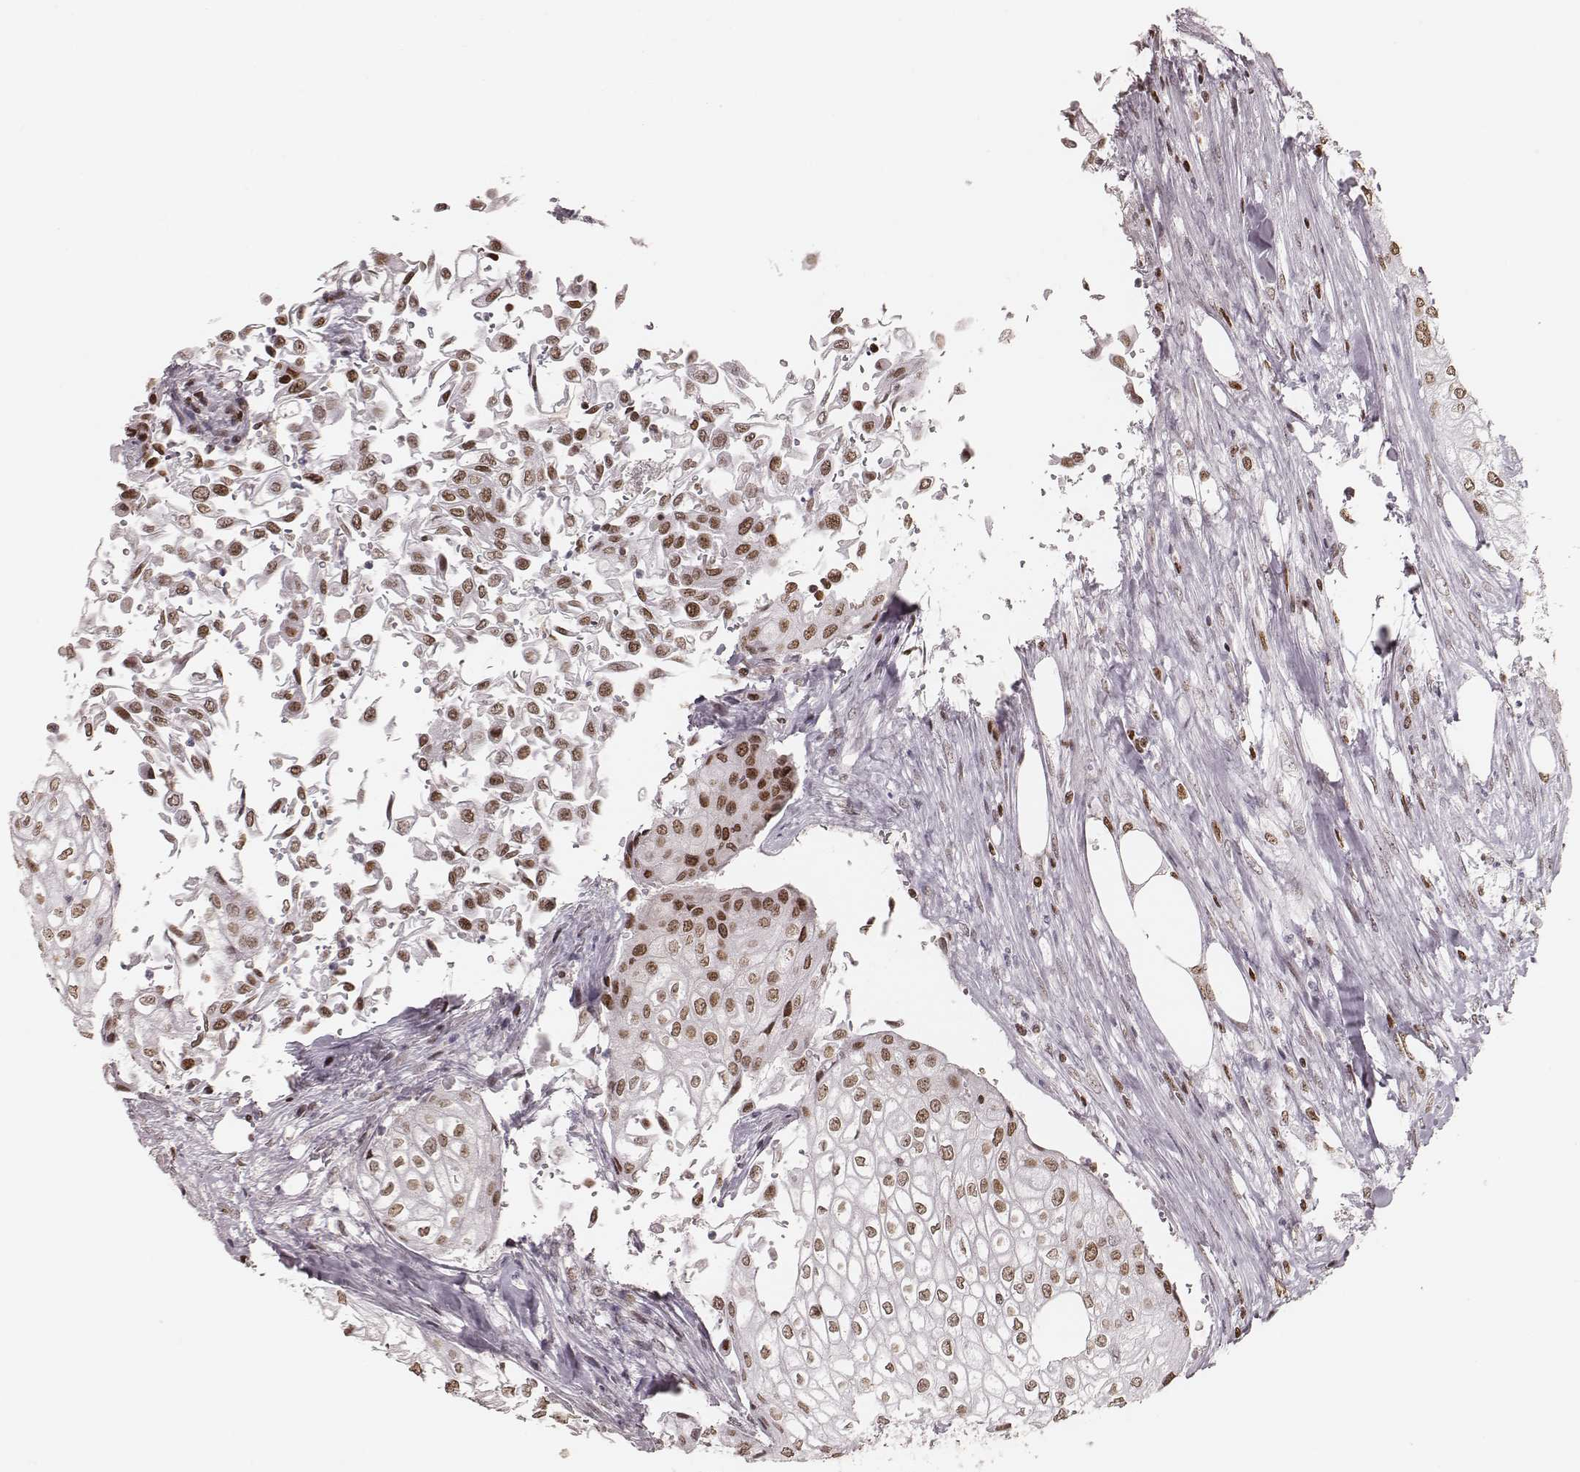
{"staining": {"intensity": "moderate", "quantity": ">75%", "location": "nuclear"}, "tissue": "urothelial cancer", "cell_type": "Tumor cells", "image_type": "cancer", "snomed": [{"axis": "morphology", "description": "Urothelial carcinoma, High grade"}, {"axis": "topography", "description": "Urinary bladder"}], "caption": "Urothelial carcinoma (high-grade) stained for a protein exhibits moderate nuclear positivity in tumor cells.", "gene": "PARP1", "patient": {"sex": "male", "age": 62}}